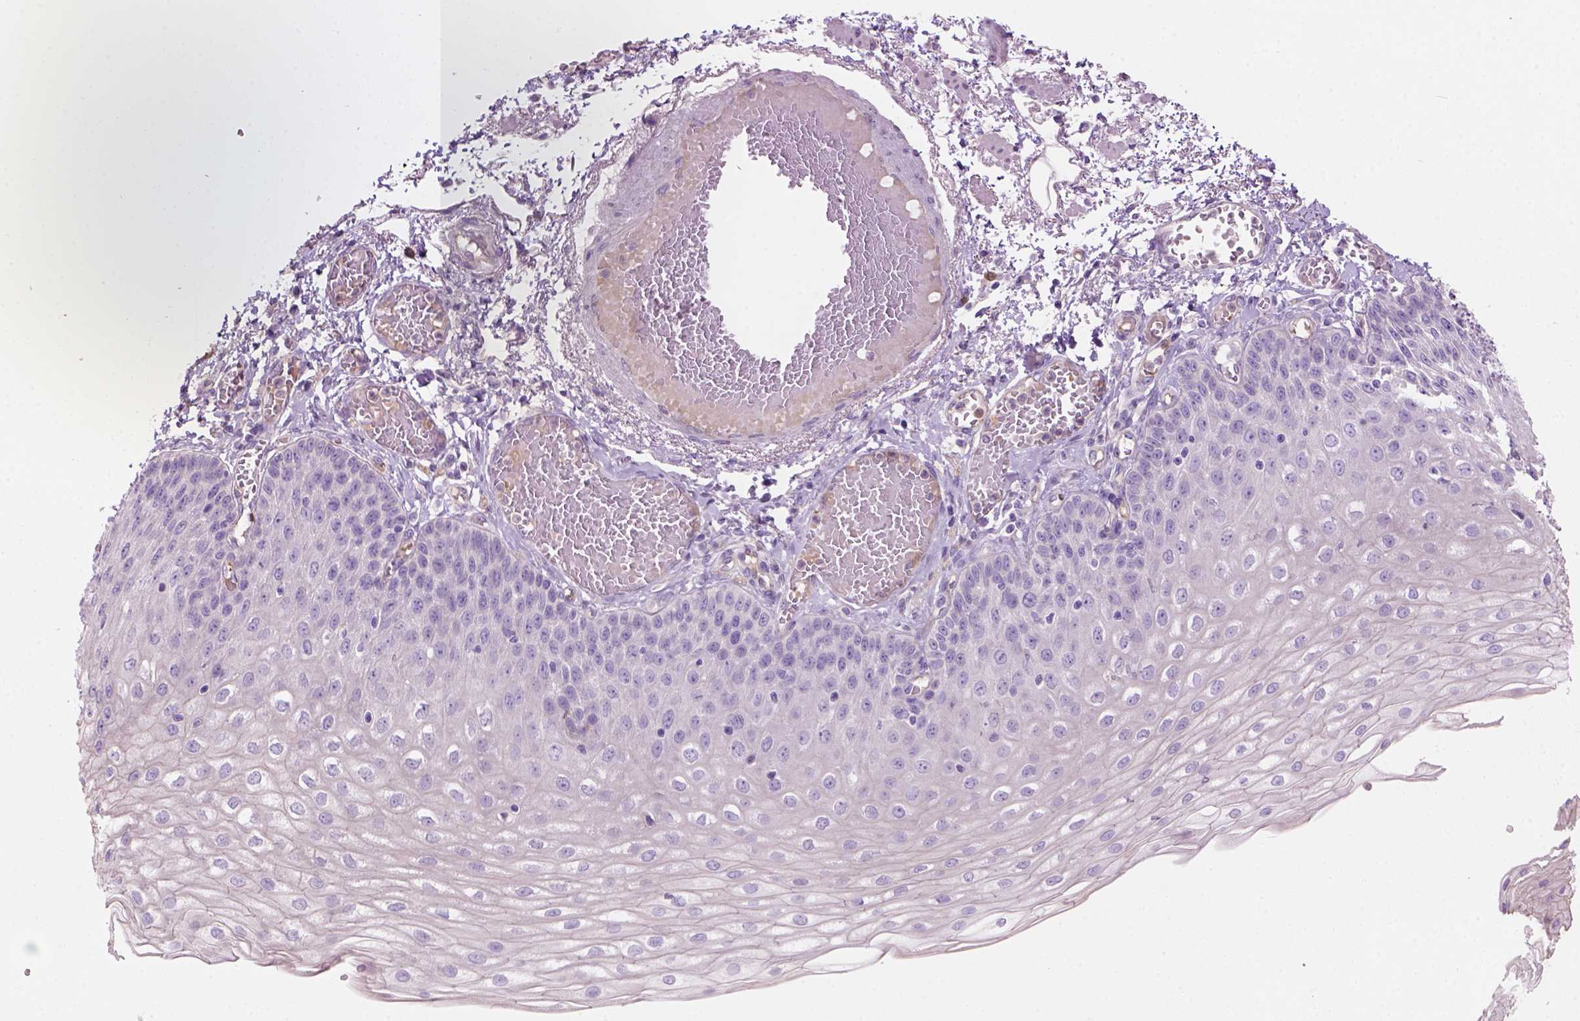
{"staining": {"intensity": "negative", "quantity": "none", "location": "none"}, "tissue": "esophagus", "cell_type": "Squamous epithelial cells", "image_type": "normal", "snomed": [{"axis": "morphology", "description": "Normal tissue, NOS"}, {"axis": "morphology", "description": "Adenocarcinoma, NOS"}, {"axis": "topography", "description": "Esophagus"}], "caption": "The immunohistochemistry photomicrograph has no significant positivity in squamous epithelial cells of esophagus. The staining is performed using DAB (3,3'-diaminobenzidine) brown chromogen with nuclei counter-stained in using hematoxylin.", "gene": "CD84", "patient": {"sex": "male", "age": 81}}